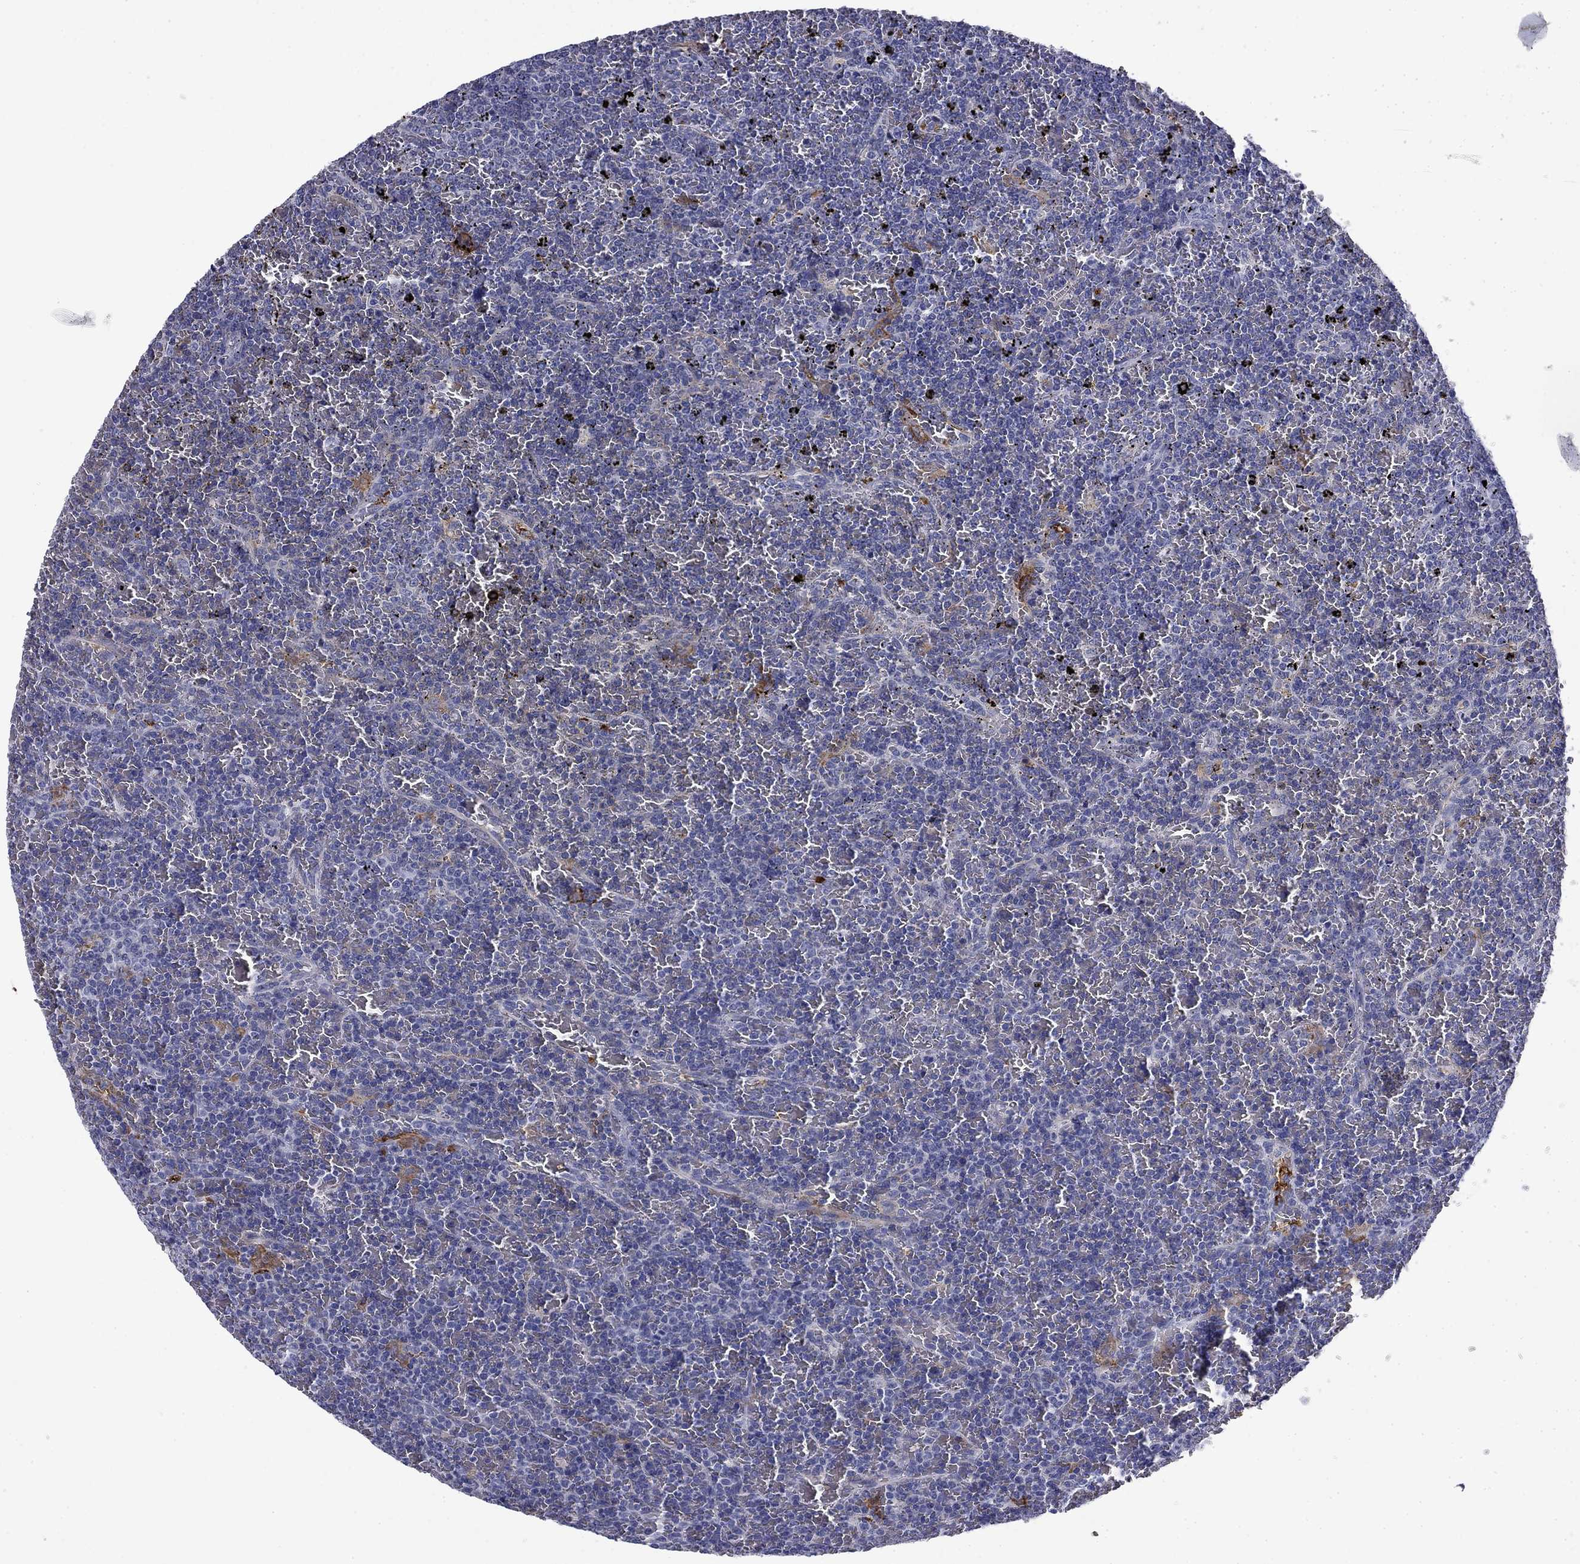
{"staining": {"intensity": "negative", "quantity": "none", "location": "none"}, "tissue": "lymphoma", "cell_type": "Tumor cells", "image_type": "cancer", "snomed": [{"axis": "morphology", "description": "Malignant lymphoma, non-Hodgkin's type, Low grade"}, {"axis": "topography", "description": "Spleen"}], "caption": "Micrograph shows no protein staining in tumor cells of low-grade malignant lymphoma, non-Hodgkin's type tissue. Nuclei are stained in blue.", "gene": "BCL2L14", "patient": {"sex": "female", "age": 77}}